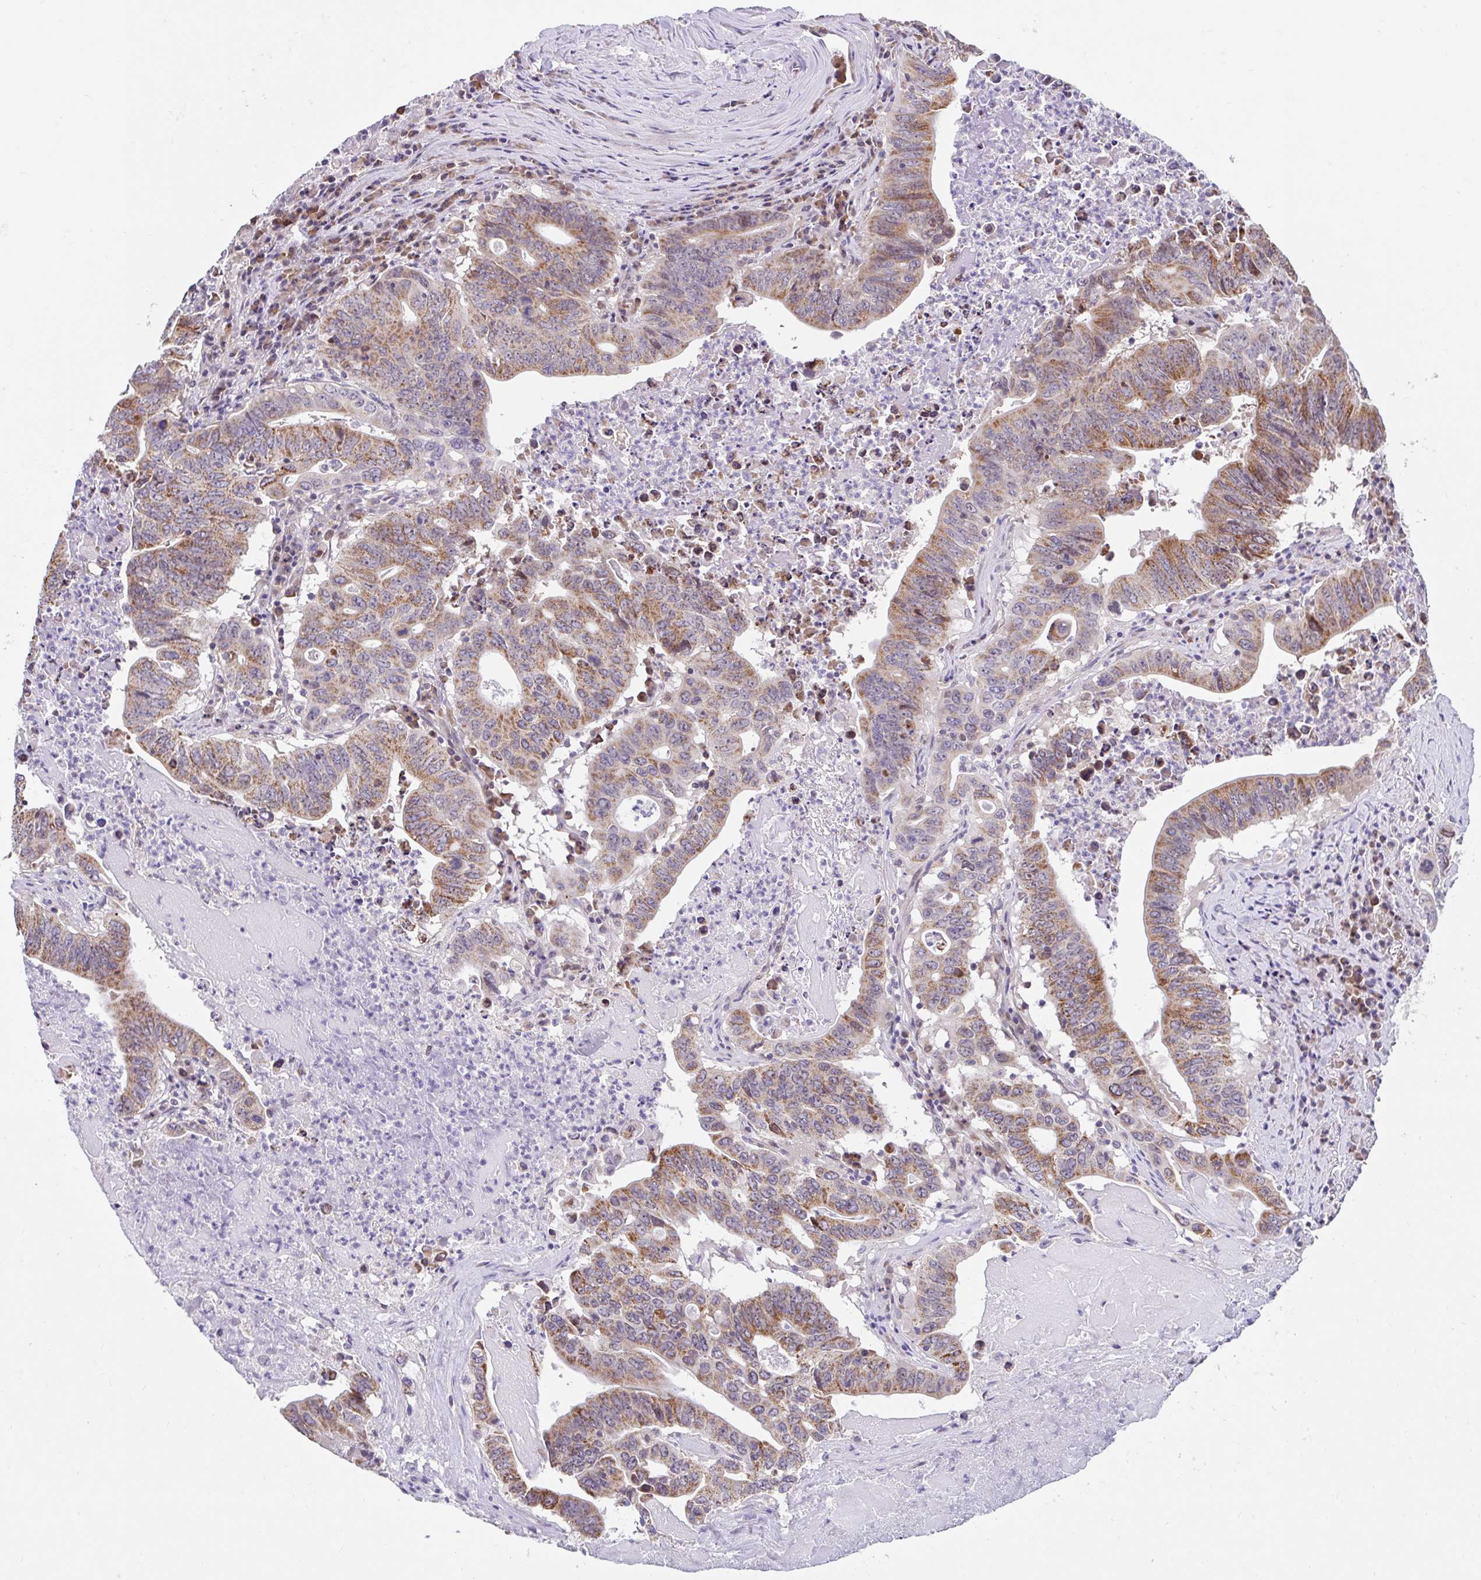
{"staining": {"intensity": "moderate", "quantity": ">75%", "location": "cytoplasmic/membranous"}, "tissue": "lung cancer", "cell_type": "Tumor cells", "image_type": "cancer", "snomed": [{"axis": "morphology", "description": "Adenocarcinoma, NOS"}, {"axis": "topography", "description": "Lung"}], "caption": "The photomicrograph reveals staining of adenocarcinoma (lung), revealing moderate cytoplasmic/membranous protein expression (brown color) within tumor cells.", "gene": "NT5C1B", "patient": {"sex": "female", "age": 60}}